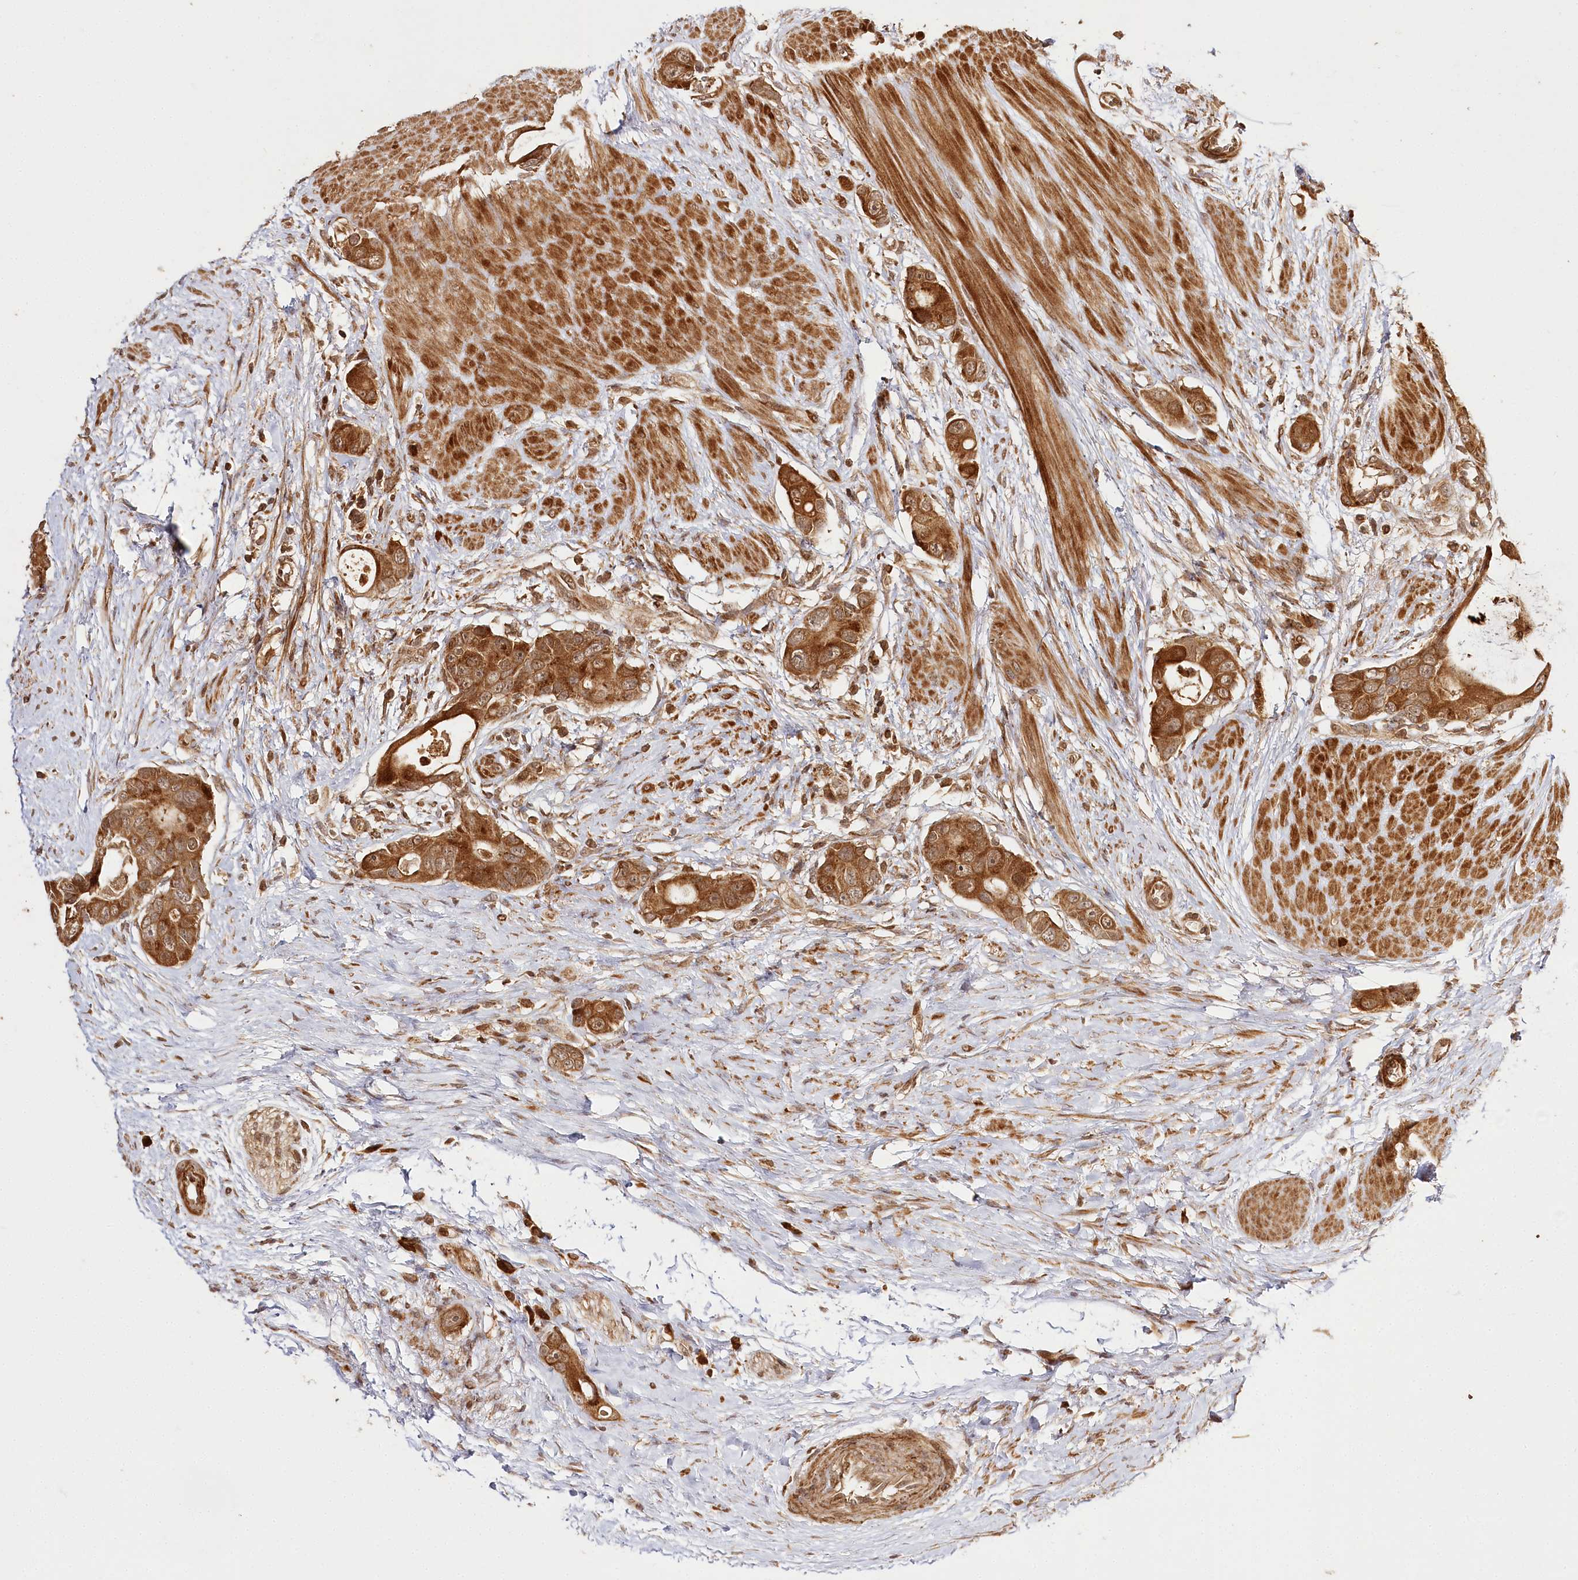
{"staining": {"intensity": "strong", "quantity": ">75%", "location": "cytoplasmic/membranous,nuclear"}, "tissue": "colorectal cancer", "cell_type": "Tumor cells", "image_type": "cancer", "snomed": [{"axis": "morphology", "description": "Adenocarcinoma, NOS"}, {"axis": "topography", "description": "Rectum"}], "caption": "Tumor cells display strong cytoplasmic/membranous and nuclear expression in approximately >75% of cells in colorectal adenocarcinoma.", "gene": "ULK2", "patient": {"sex": "male", "age": 51}}